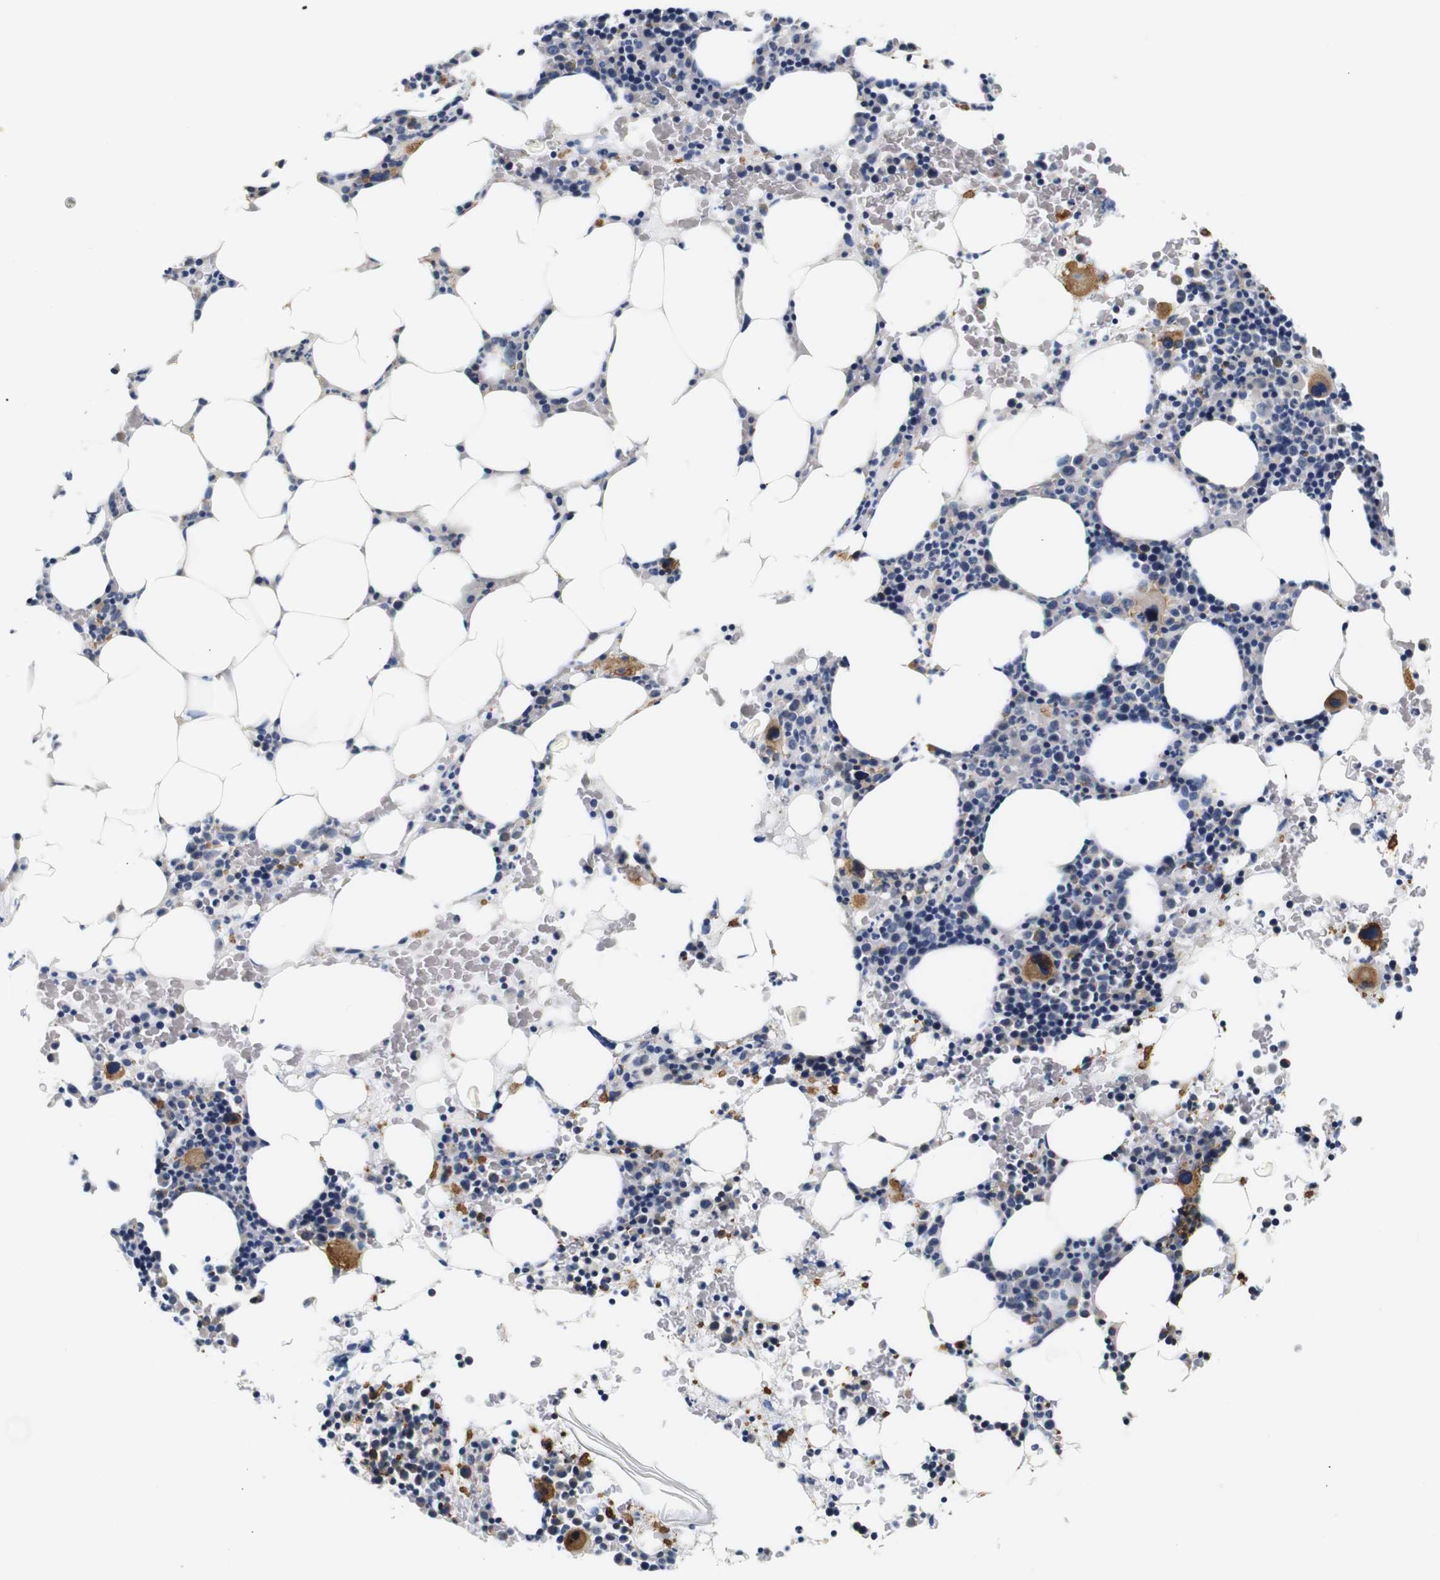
{"staining": {"intensity": "moderate", "quantity": "<25%", "location": "cytoplasmic/membranous"}, "tissue": "bone marrow", "cell_type": "Hematopoietic cells", "image_type": "normal", "snomed": [{"axis": "morphology", "description": "Normal tissue, NOS"}, {"axis": "morphology", "description": "Inflammation, NOS"}, {"axis": "topography", "description": "Bone marrow"}], "caption": "A low amount of moderate cytoplasmic/membranous staining is present in approximately <25% of hematopoietic cells in normal bone marrow.", "gene": "GP1BA", "patient": {"sex": "female", "age": 84}}